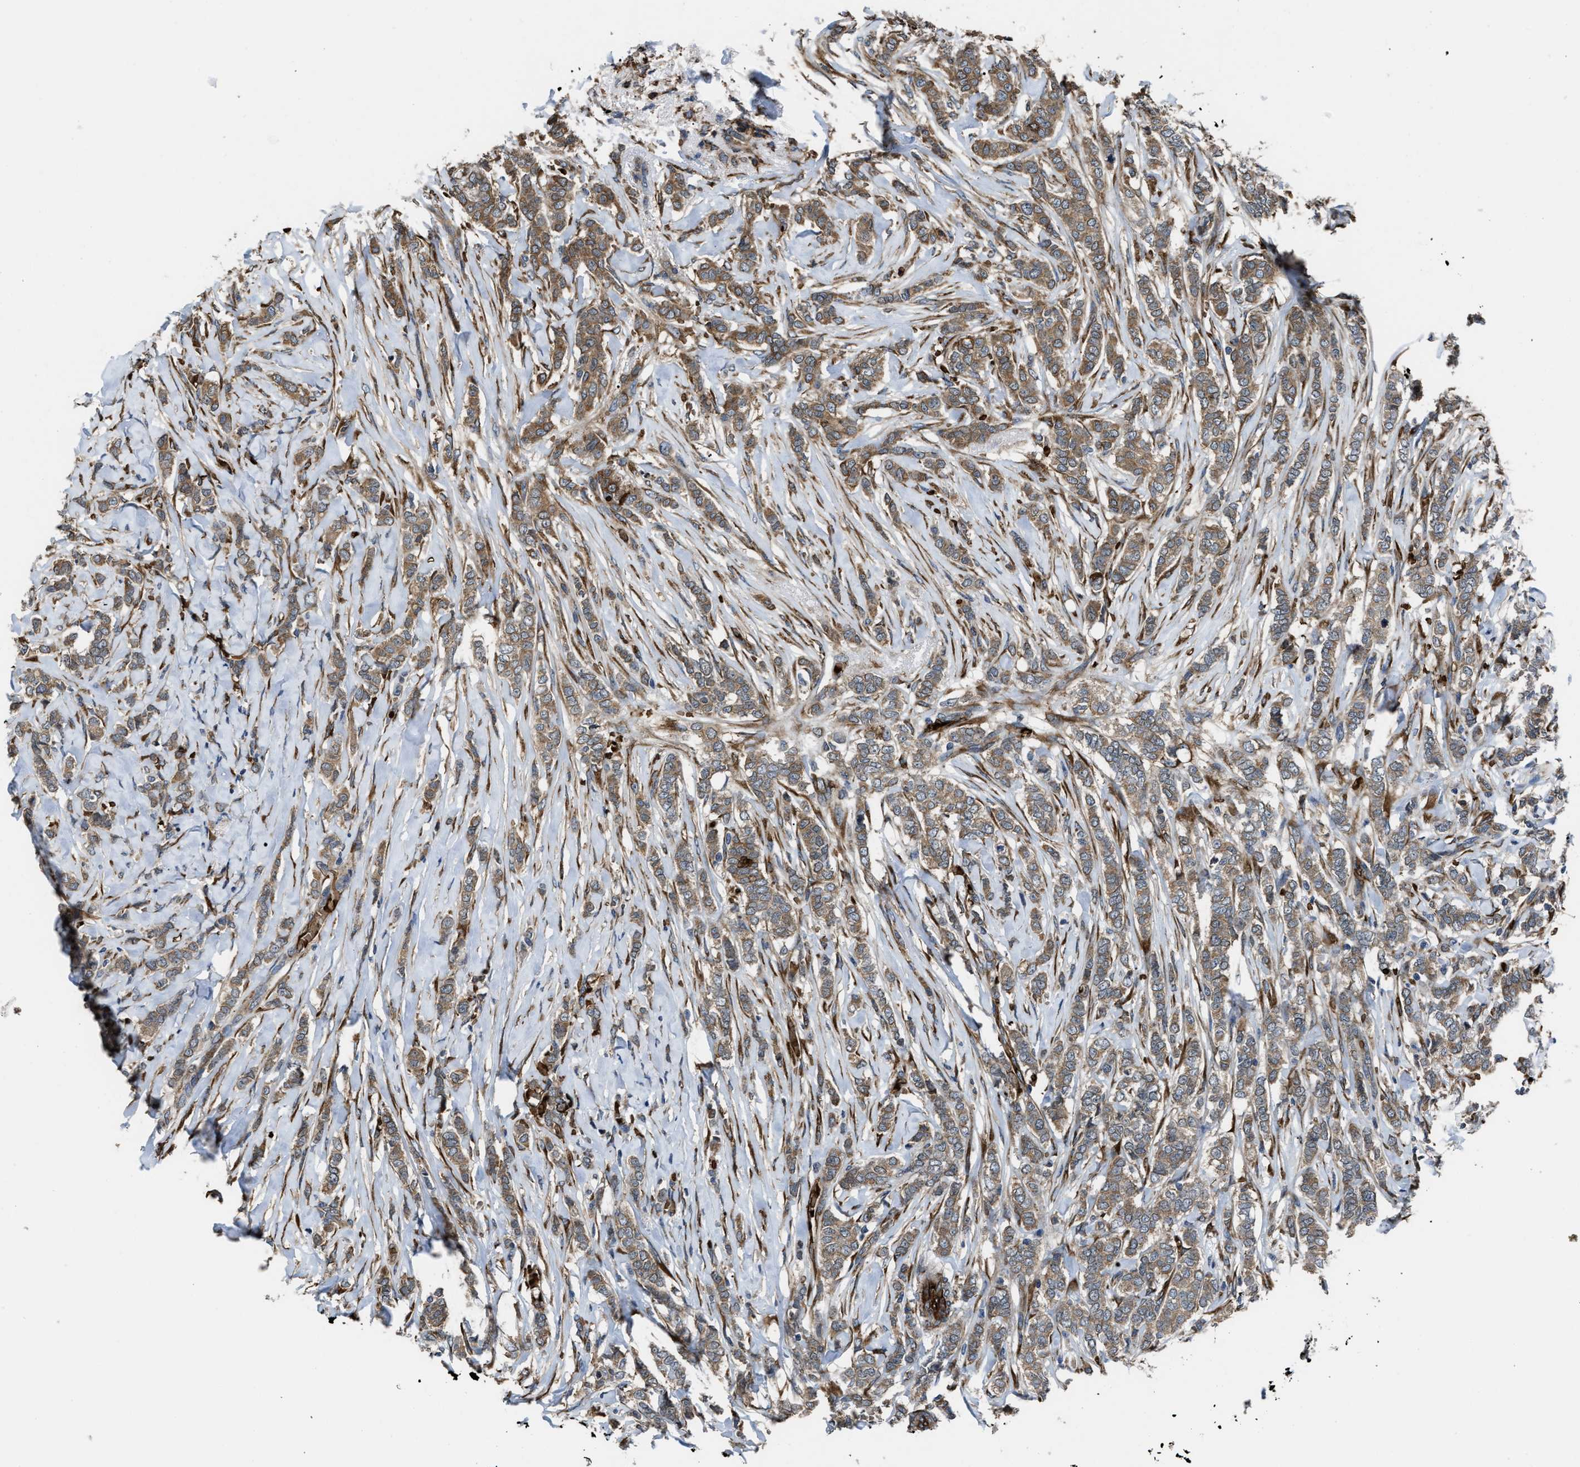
{"staining": {"intensity": "moderate", "quantity": ">75%", "location": "cytoplasmic/membranous"}, "tissue": "breast cancer", "cell_type": "Tumor cells", "image_type": "cancer", "snomed": [{"axis": "morphology", "description": "Lobular carcinoma"}, {"axis": "topography", "description": "Skin"}, {"axis": "topography", "description": "Breast"}], "caption": "Immunohistochemistry (IHC) micrograph of breast cancer stained for a protein (brown), which reveals medium levels of moderate cytoplasmic/membranous staining in approximately >75% of tumor cells.", "gene": "SELENOM", "patient": {"sex": "female", "age": 46}}